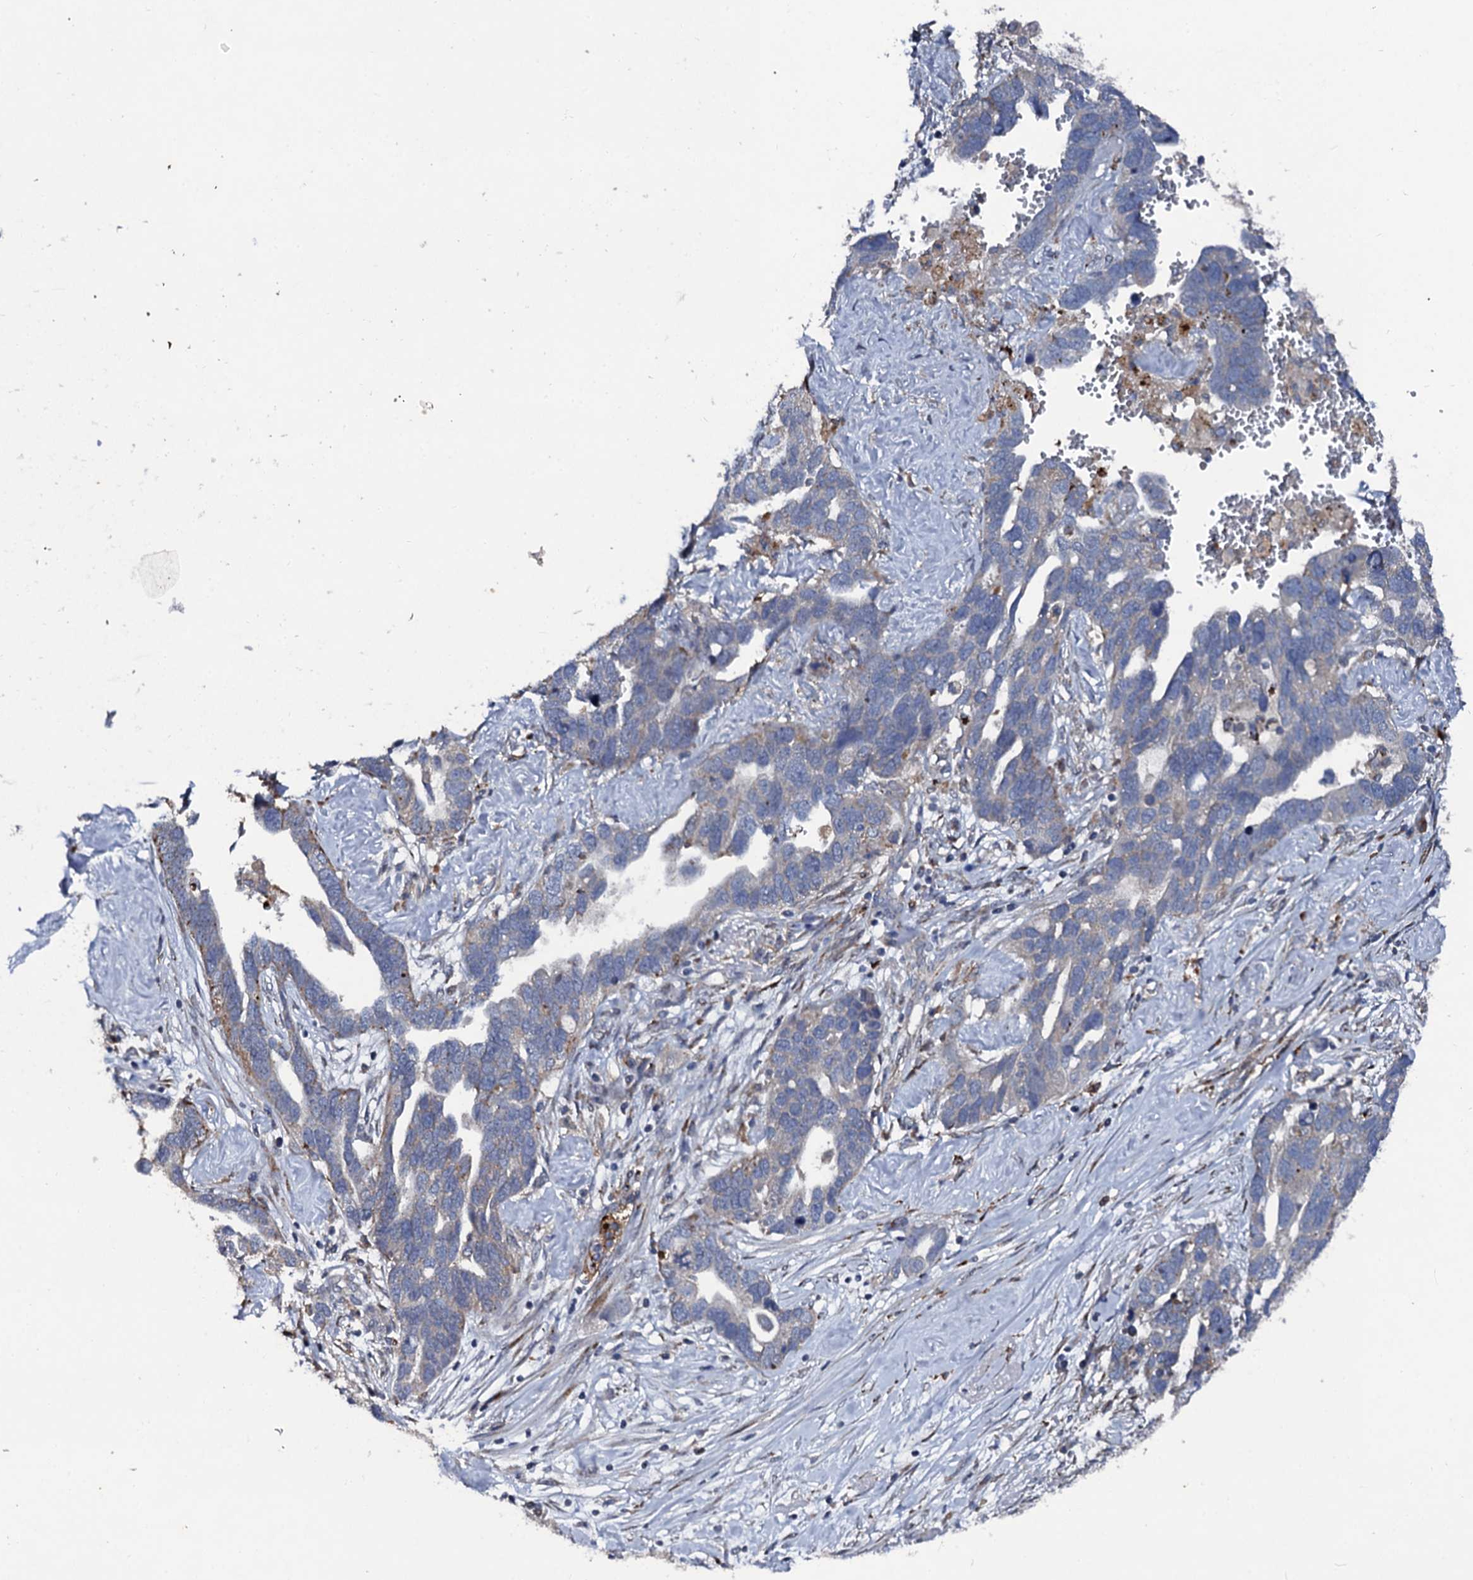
{"staining": {"intensity": "weak", "quantity": "<25%", "location": "cytoplasmic/membranous"}, "tissue": "ovarian cancer", "cell_type": "Tumor cells", "image_type": "cancer", "snomed": [{"axis": "morphology", "description": "Cystadenocarcinoma, serous, NOS"}, {"axis": "topography", "description": "Ovary"}], "caption": "Ovarian cancer was stained to show a protein in brown. There is no significant staining in tumor cells. Brightfield microscopy of immunohistochemistry (IHC) stained with DAB (brown) and hematoxylin (blue), captured at high magnification.", "gene": "LRRC28", "patient": {"sex": "female", "age": 54}}